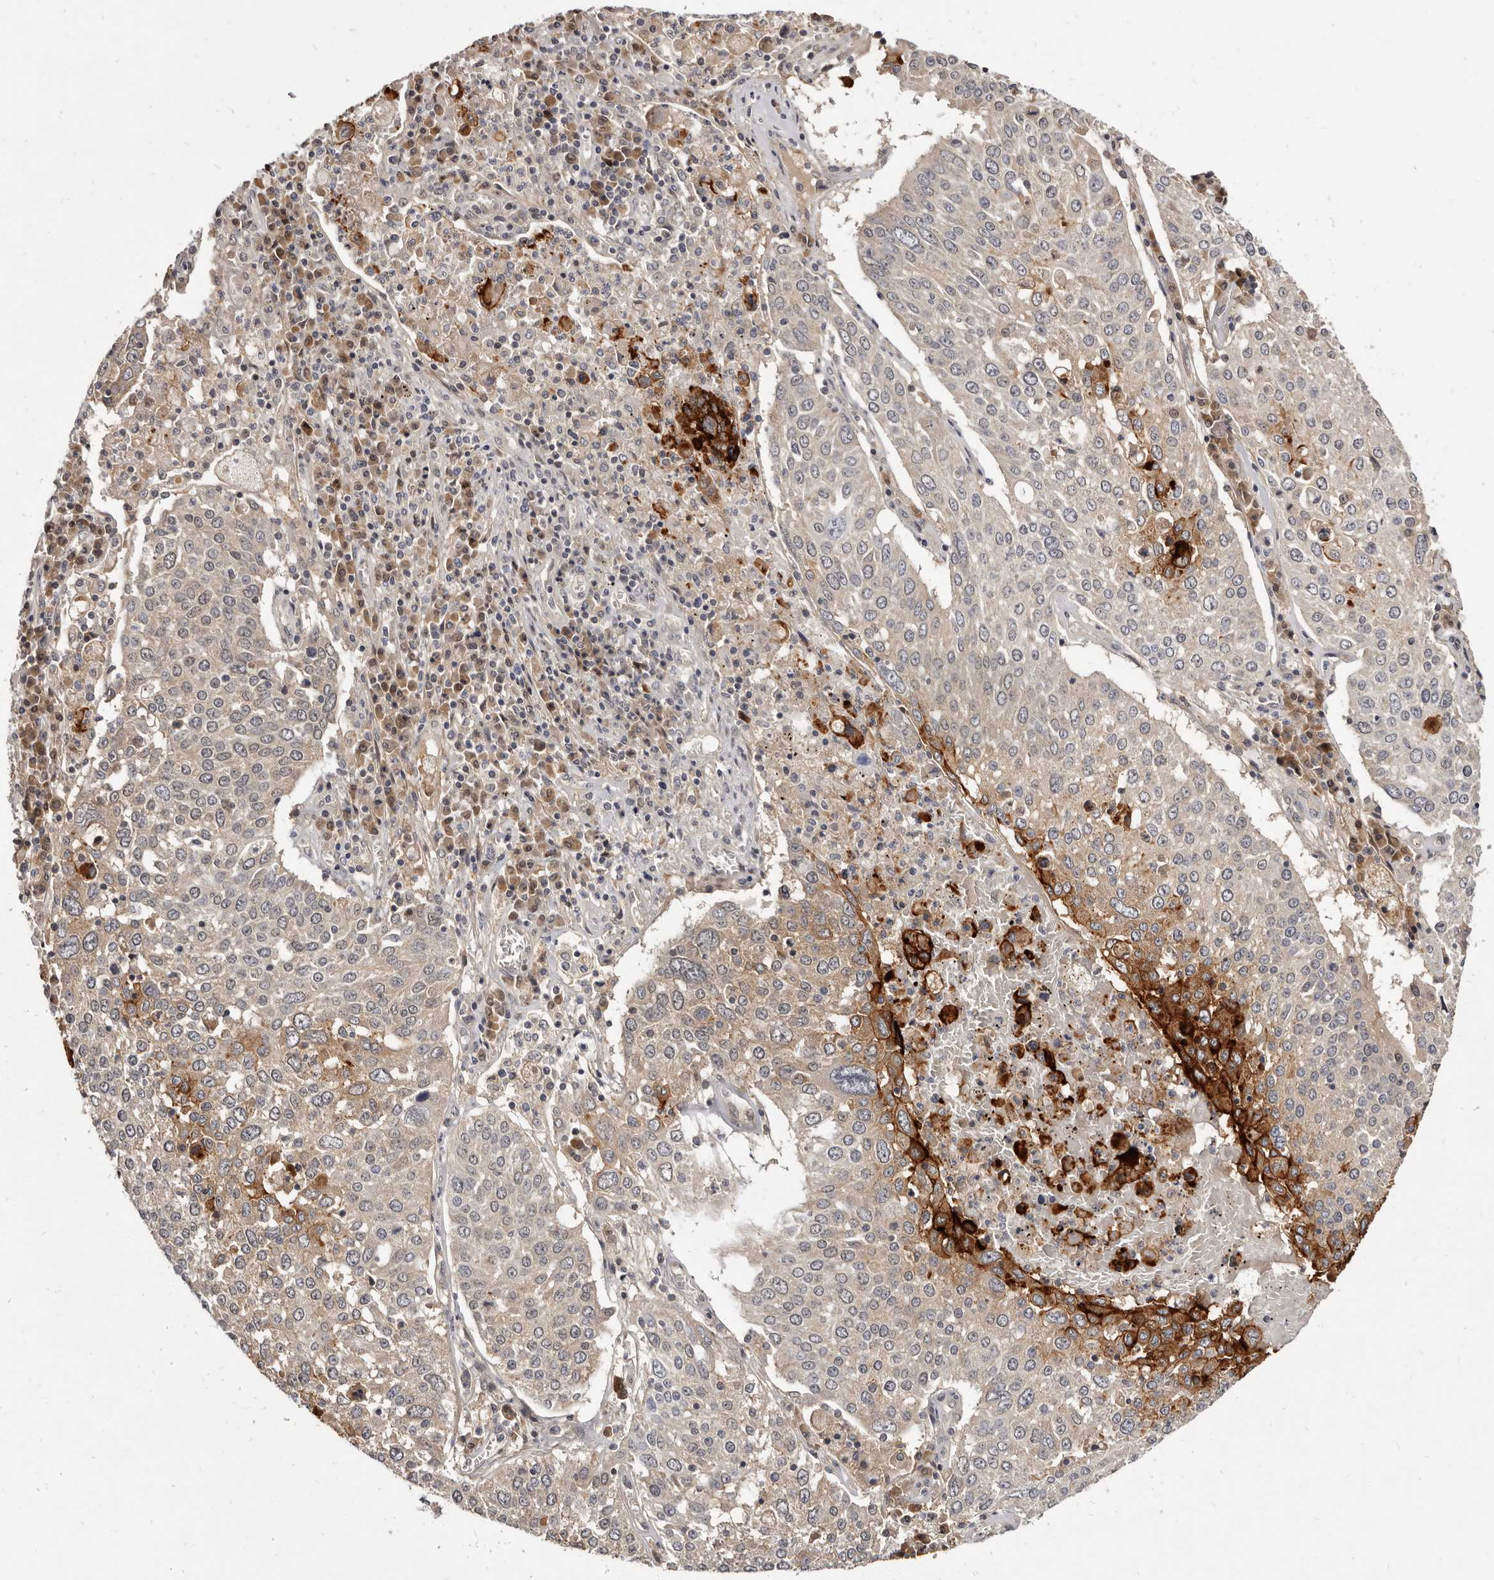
{"staining": {"intensity": "strong", "quantity": "<25%", "location": "cytoplasmic/membranous"}, "tissue": "lung cancer", "cell_type": "Tumor cells", "image_type": "cancer", "snomed": [{"axis": "morphology", "description": "Squamous cell carcinoma, NOS"}, {"axis": "topography", "description": "Lung"}], "caption": "The image exhibits immunohistochemical staining of squamous cell carcinoma (lung). There is strong cytoplasmic/membranous positivity is present in about <25% of tumor cells.", "gene": "INAVA", "patient": {"sex": "male", "age": 65}}